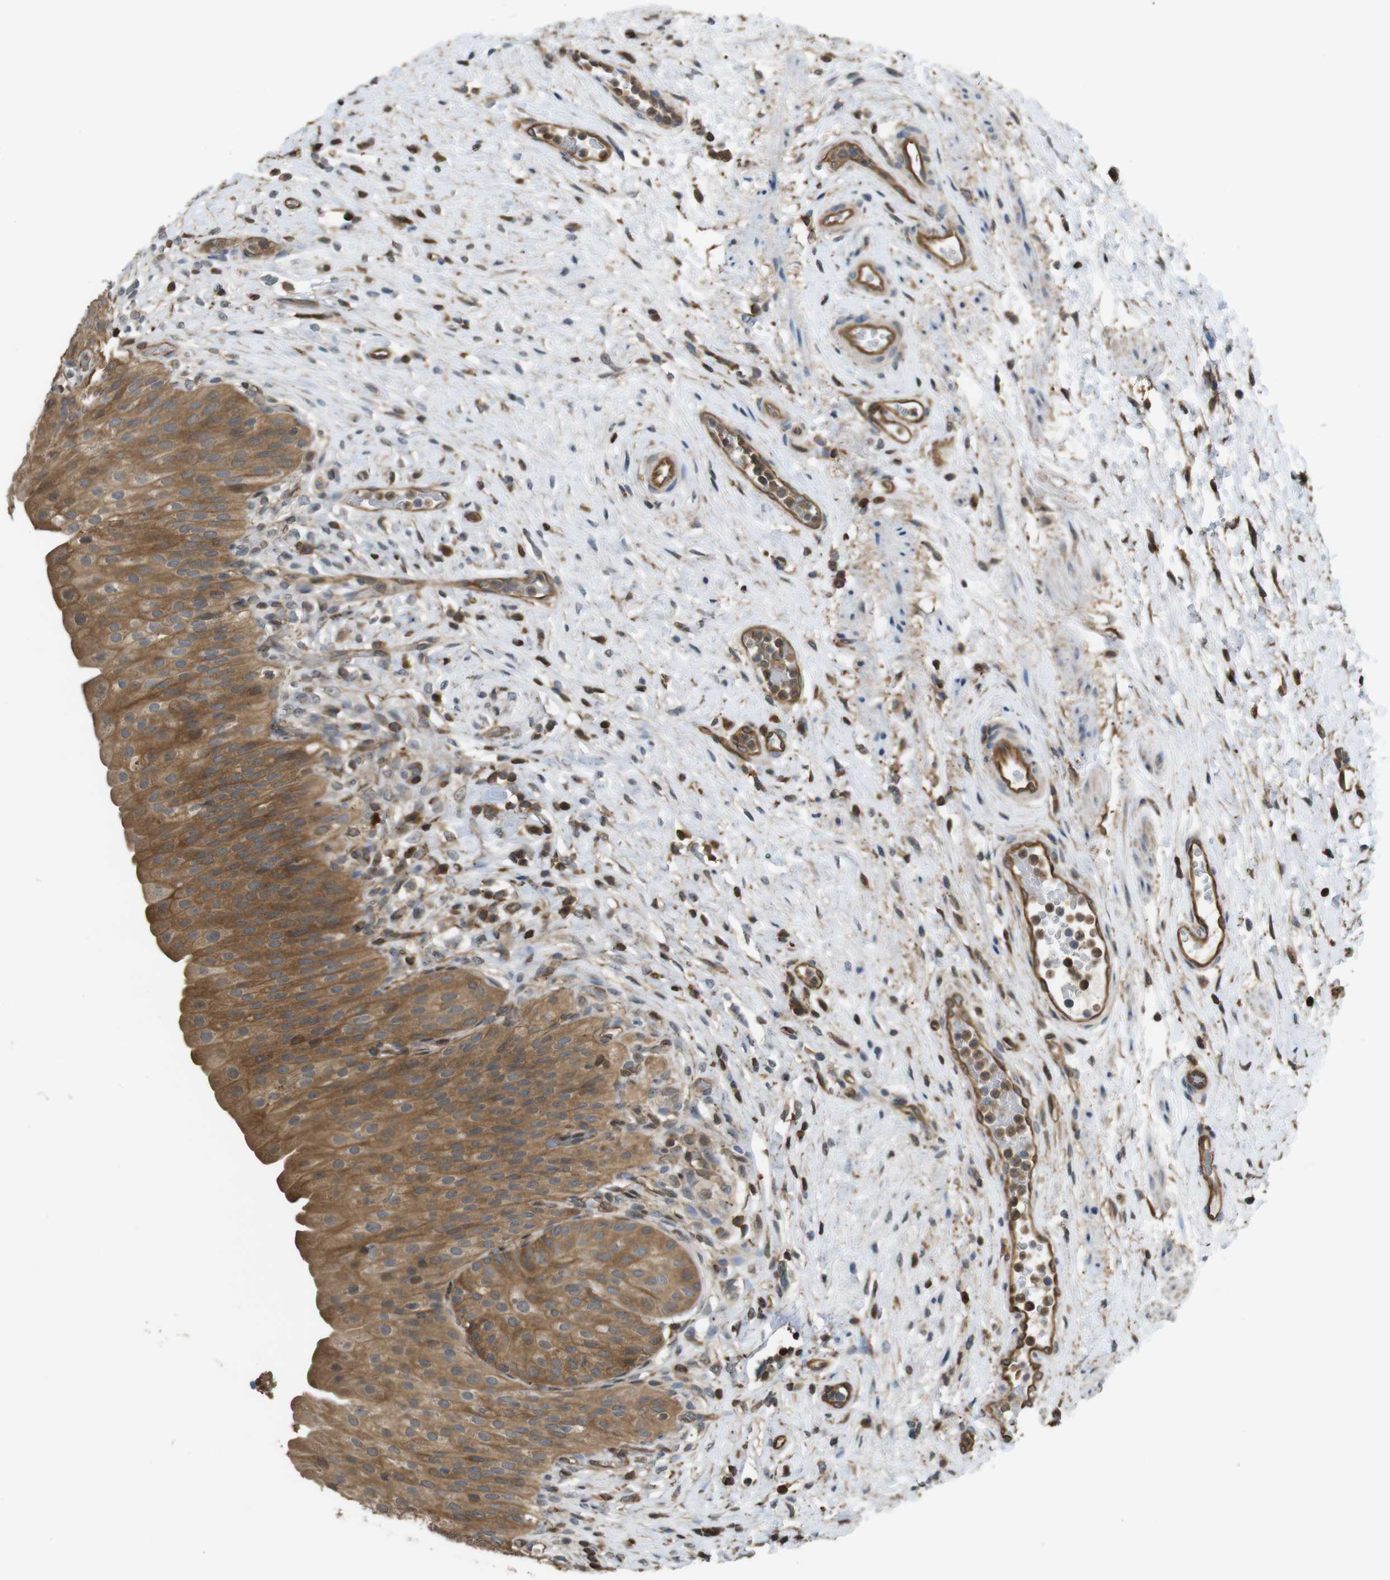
{"staining": {"intensity": "moderate", "quantity": ">75%", "location": "cytoplasmic/membranous"}, "tissue": "urinary bladder", "cell_type": "Urothelial cells", "image_type": "normal", "snomed": [{"axis": "morphology", "description": "Normal tissue, NOS"}, {"axis": "morphology", "description": "Urothelial carcinoma, High grade"}, {"axis": "topography", "description": "Urinary bladder"}], "caption": "The photomicrograph exhibits immunohistochemical staining of unremarkable urinary bladder. There is moderate cytoplasmic/membranous staining is present in about >75% of urothelial cells.", "gene": "ARHGDIA", "patient": {"sex": "male", "age": 46}}